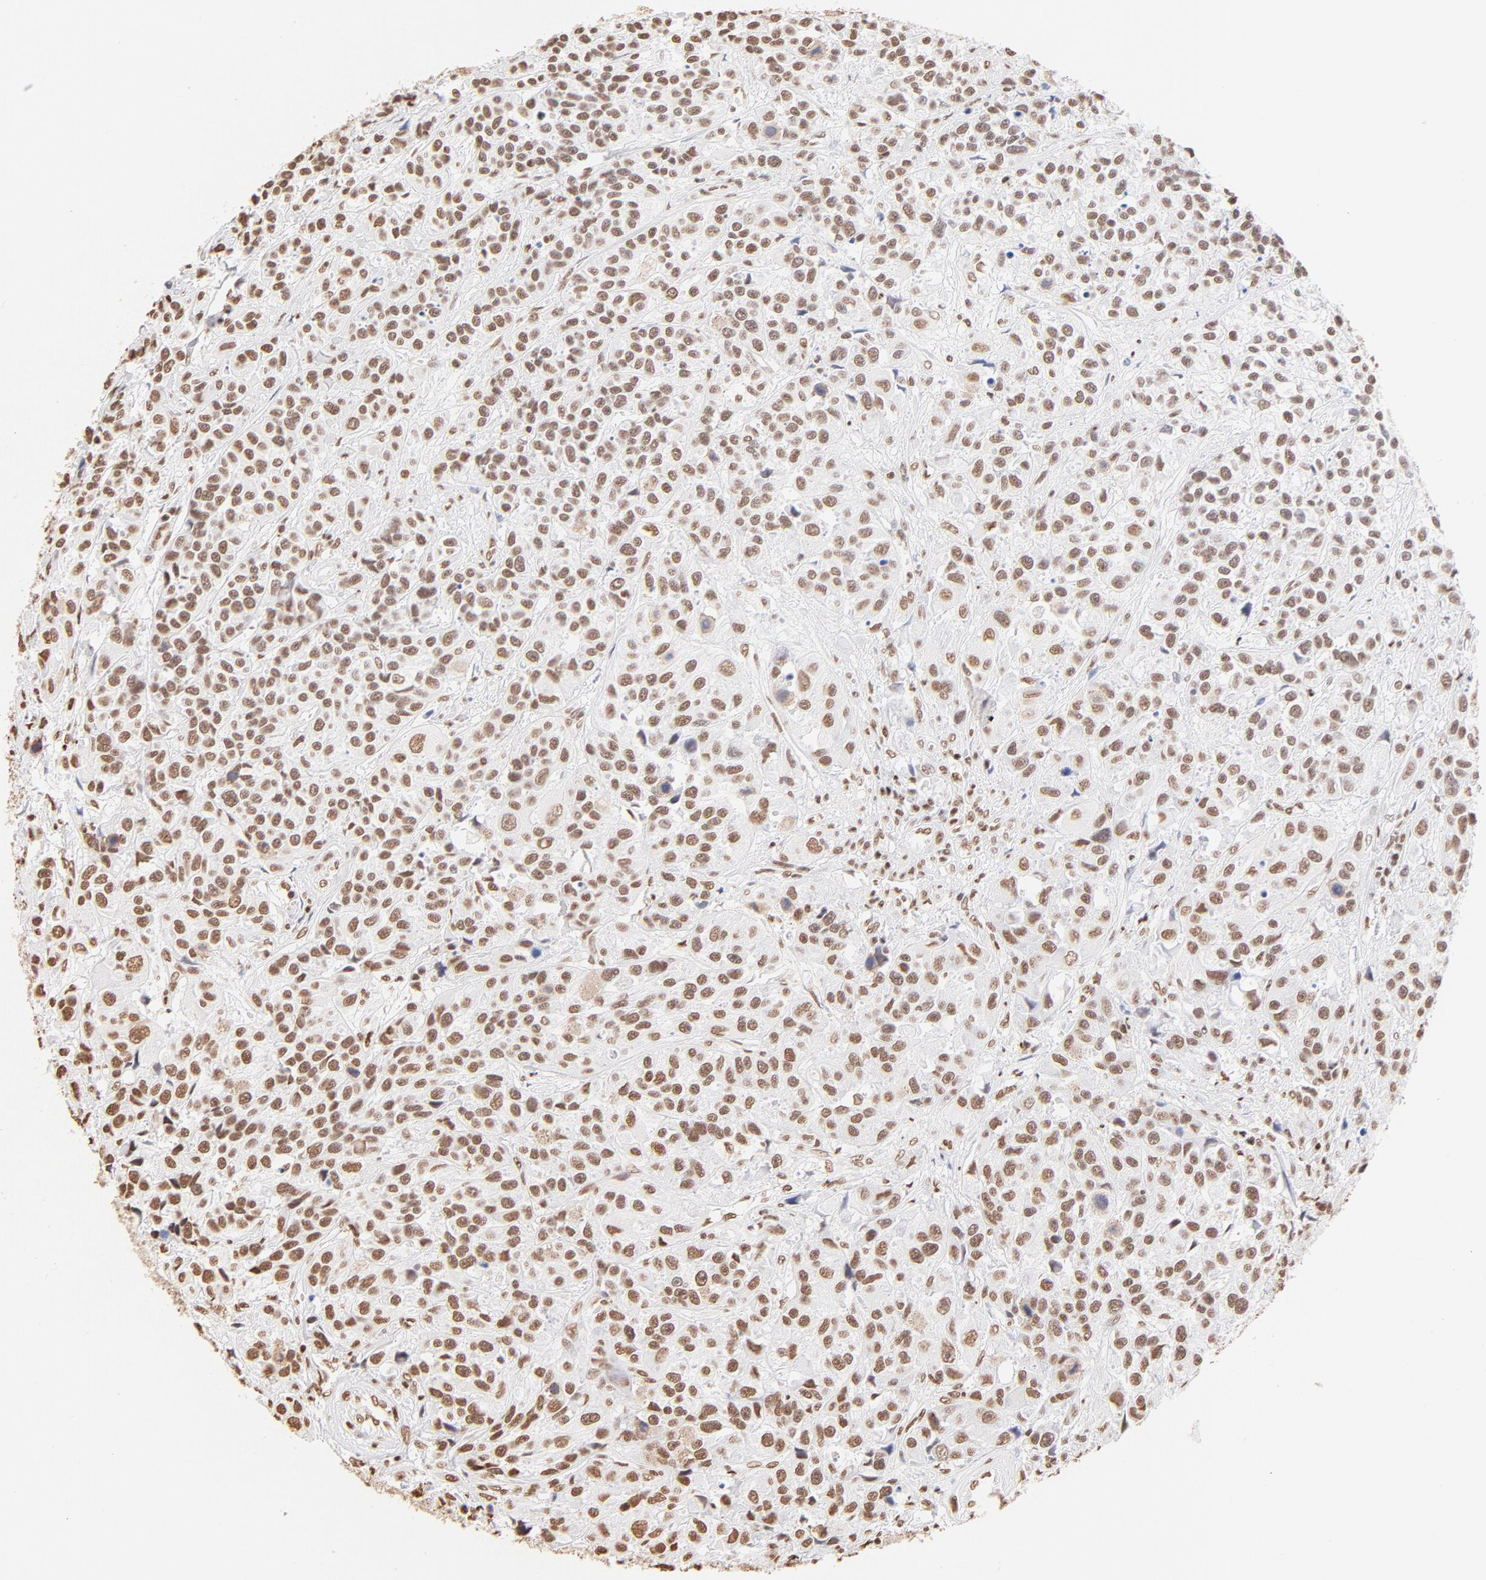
{"staining": {"intensity": "strong", "quantity": ">75%", "location": "nuclear"}, "tissue": "urothelial cancer", "cell_type": "Tumor cells", "image_type": "cancer", "snomed": [{"axis": "morphology", "description": "Urothelial carcinoma, High grade"}, {"axis": "topography", "description": "Urinary bladder"}], "caption": "Immunohistochemistry (IHC) of human urothelial cancer demonstrates high levels of strong nuclear expression in approximately >75% of tumor cells.", "gene": "ZNF540", "patient": {"sex": "female", "age": 81}}